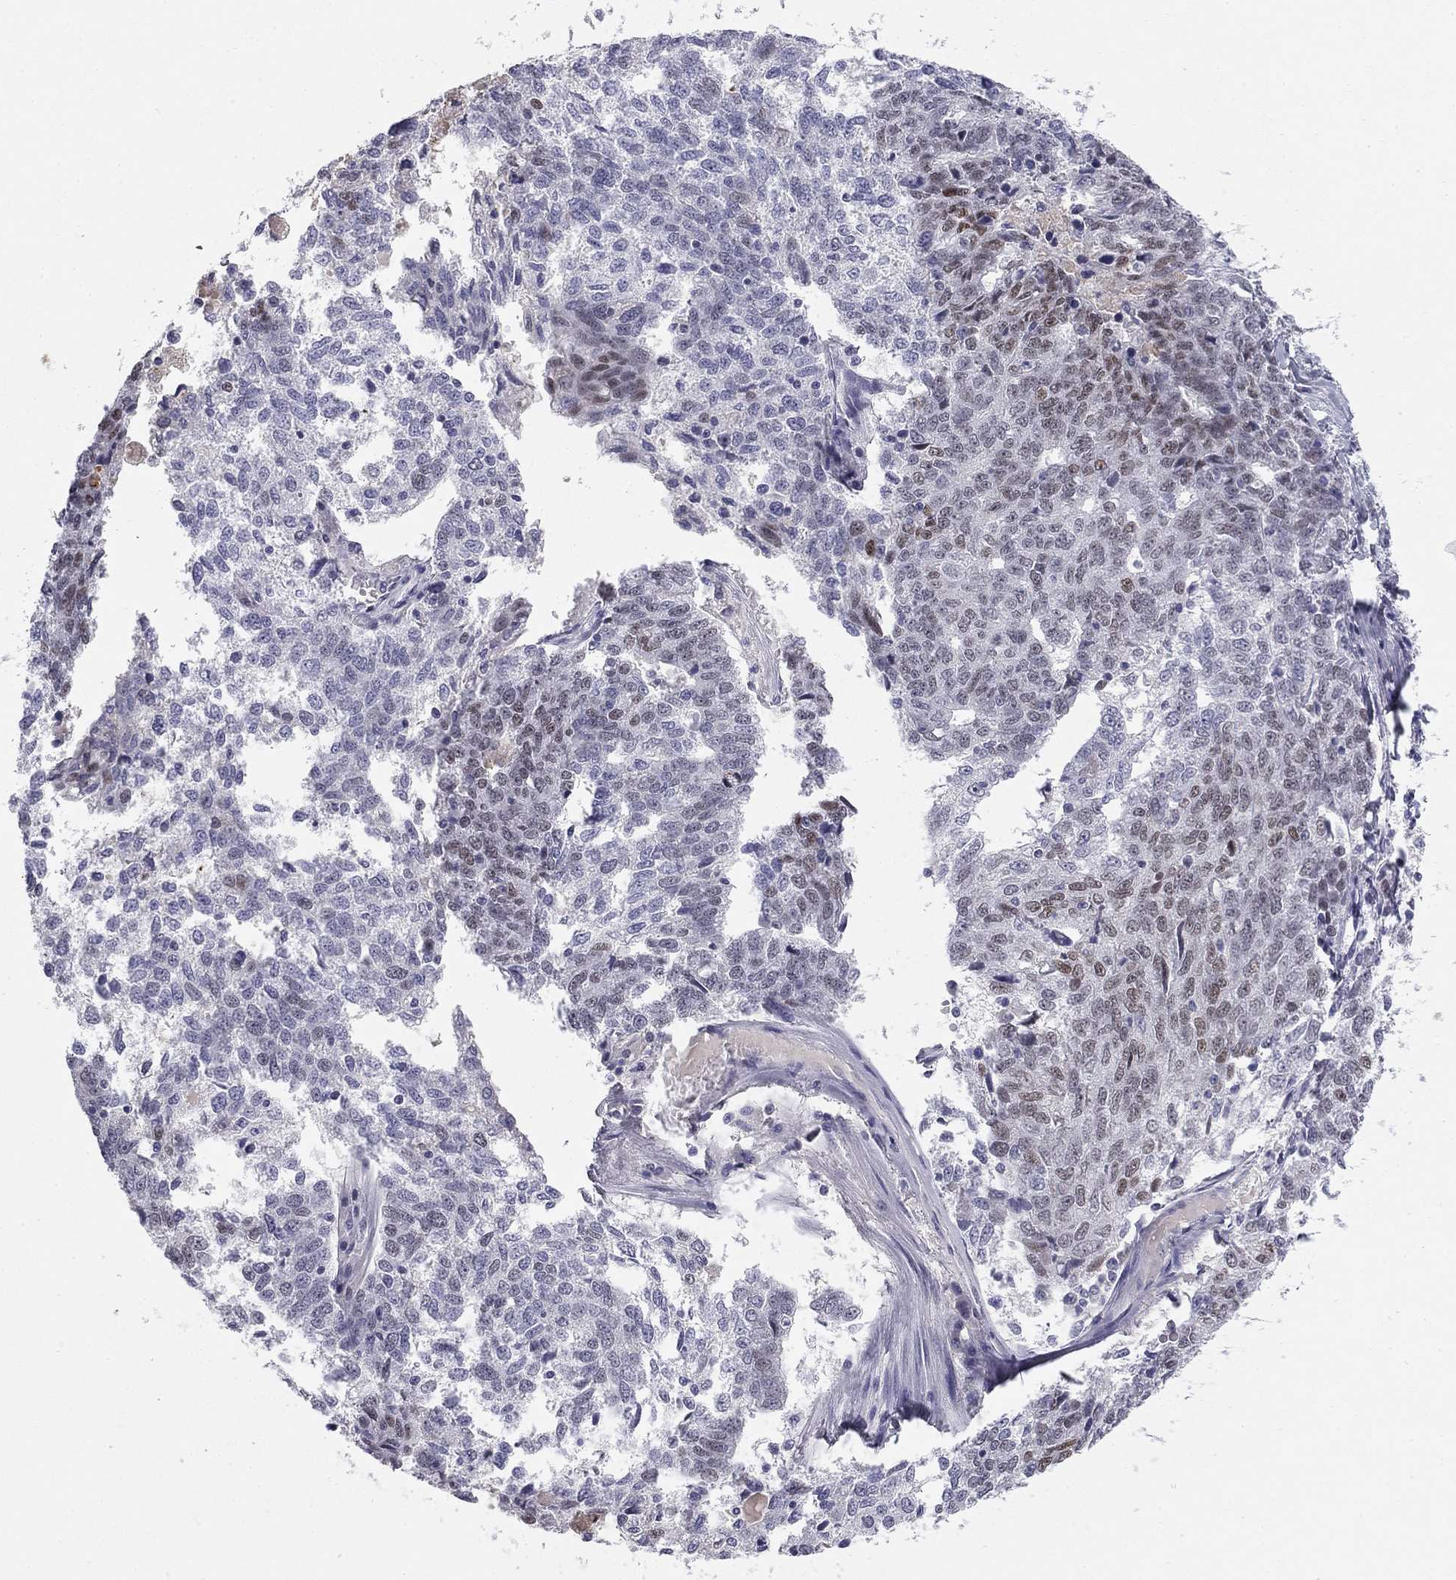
{"staining": {"intensity": "negative", "quantity": "none", "location": "none"}, "tissue": "ovarian cancer", "cell_type": "Tumor cells", "image_type": "cancer", "snomed": [{"axis": "morphology", "description": "Cystadenocarcinoma, serous, NOS"}, {"axis": "topography", "description": "Ovary"}], "caption": "The image demonstrates no significant expression in tumor cells of ovarian cancer (serous cystadenocarcinoma). (Brightfield microscopy of DAB (3,3'-diaminobenzidine) immunohistochemistry (IHC) at high magnification).", "gene": "TFAP2B", "patient": {"sex": "female", "age": 71}}